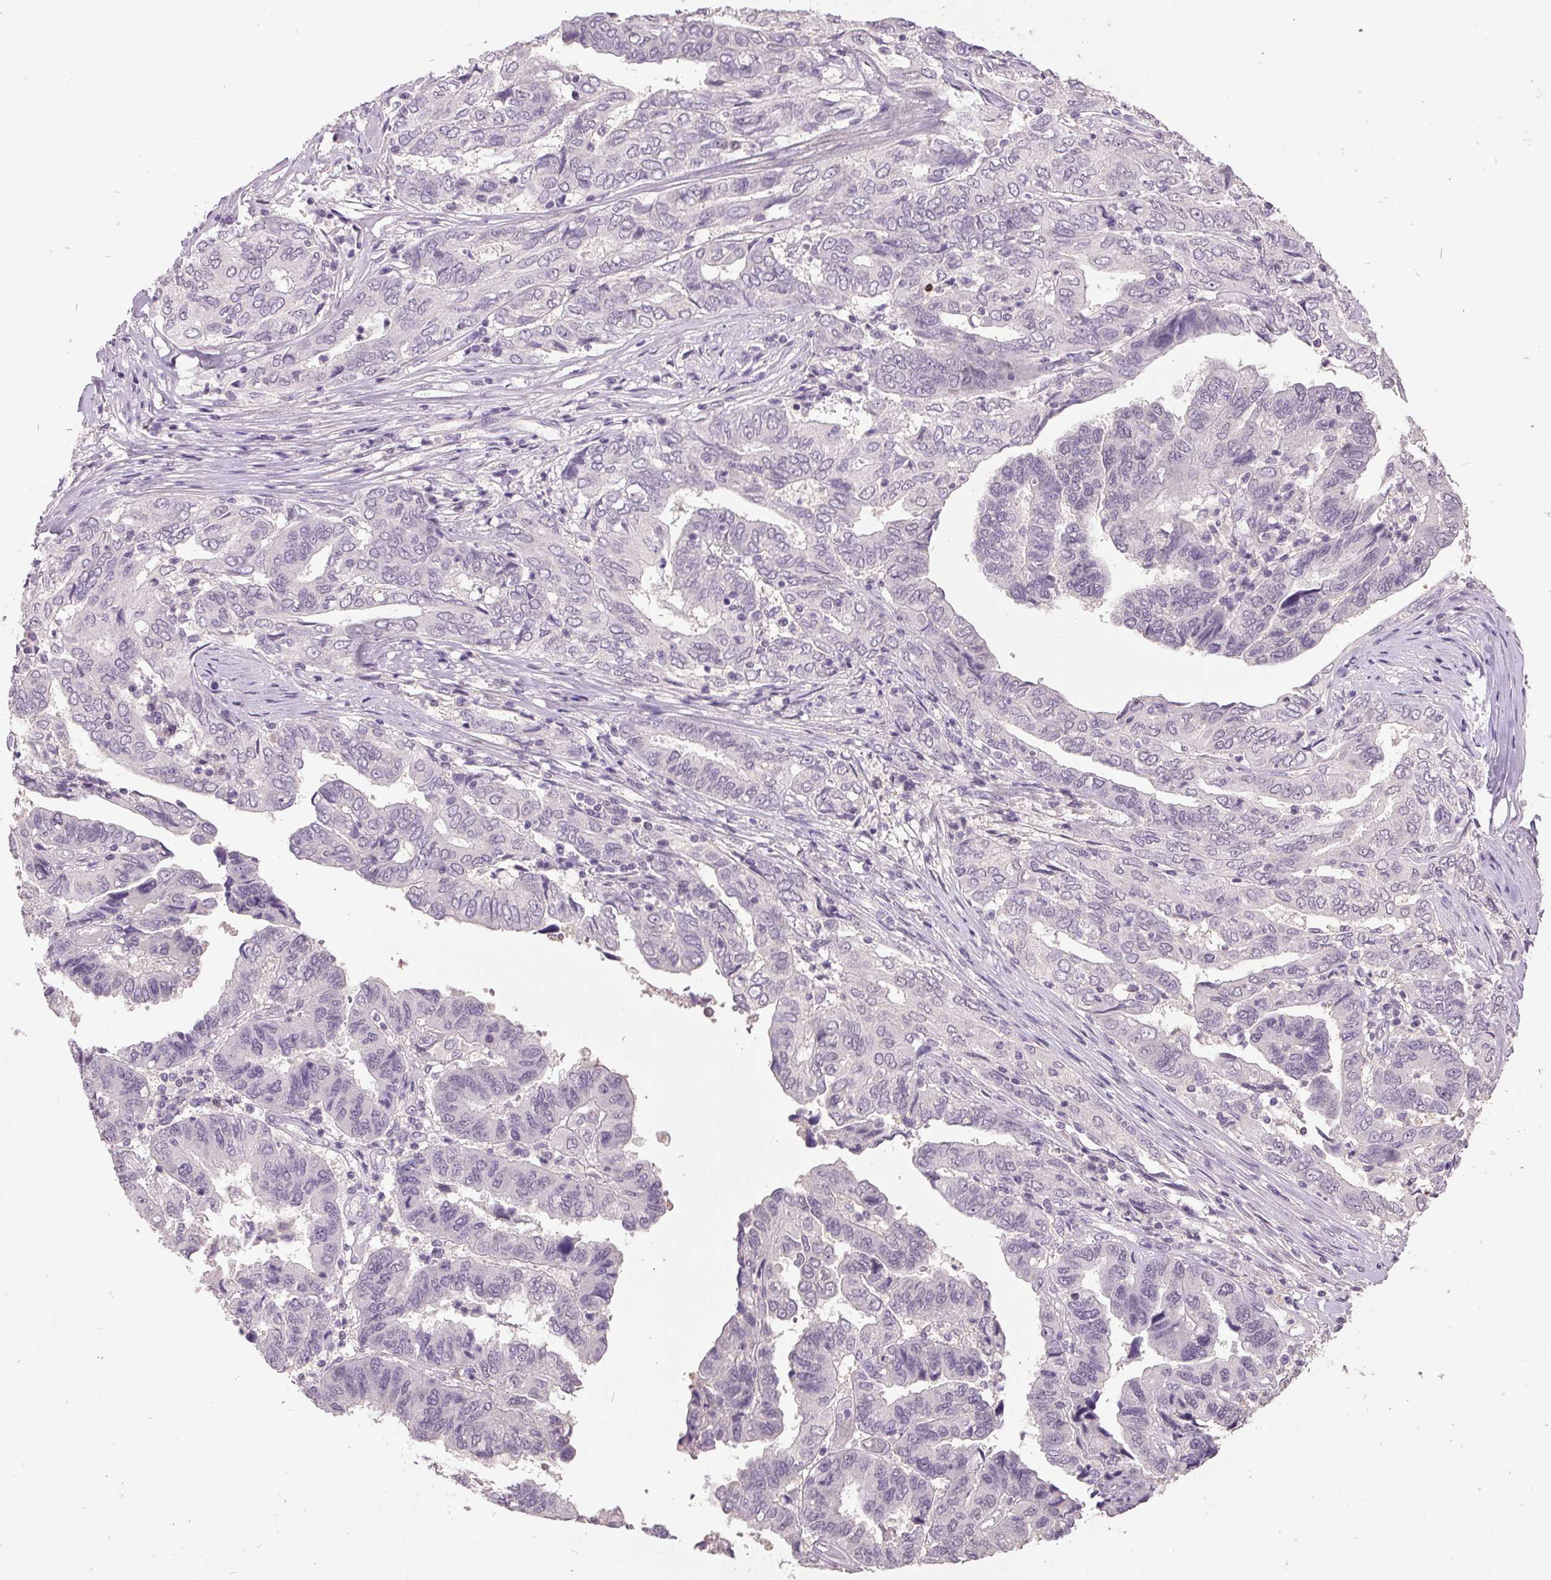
{"staining": {"intensity": "negative", "quantity": "none", "location": "none"}, "tissue": "ovarian cancer", "cell_type": "Tumor cells", "image_type": "cancer", "snomed": [{"axis": "morphology", "description": "Cystadenocarcinoma, serous, NOS"}, {"axis": "topography", "description": "Ovary"}], "caption": "An image of human ovarian cancer is negative for staining in tumor cells.", "gene": "C2orf16", "patient": {"sex": "female", "age": 79}}